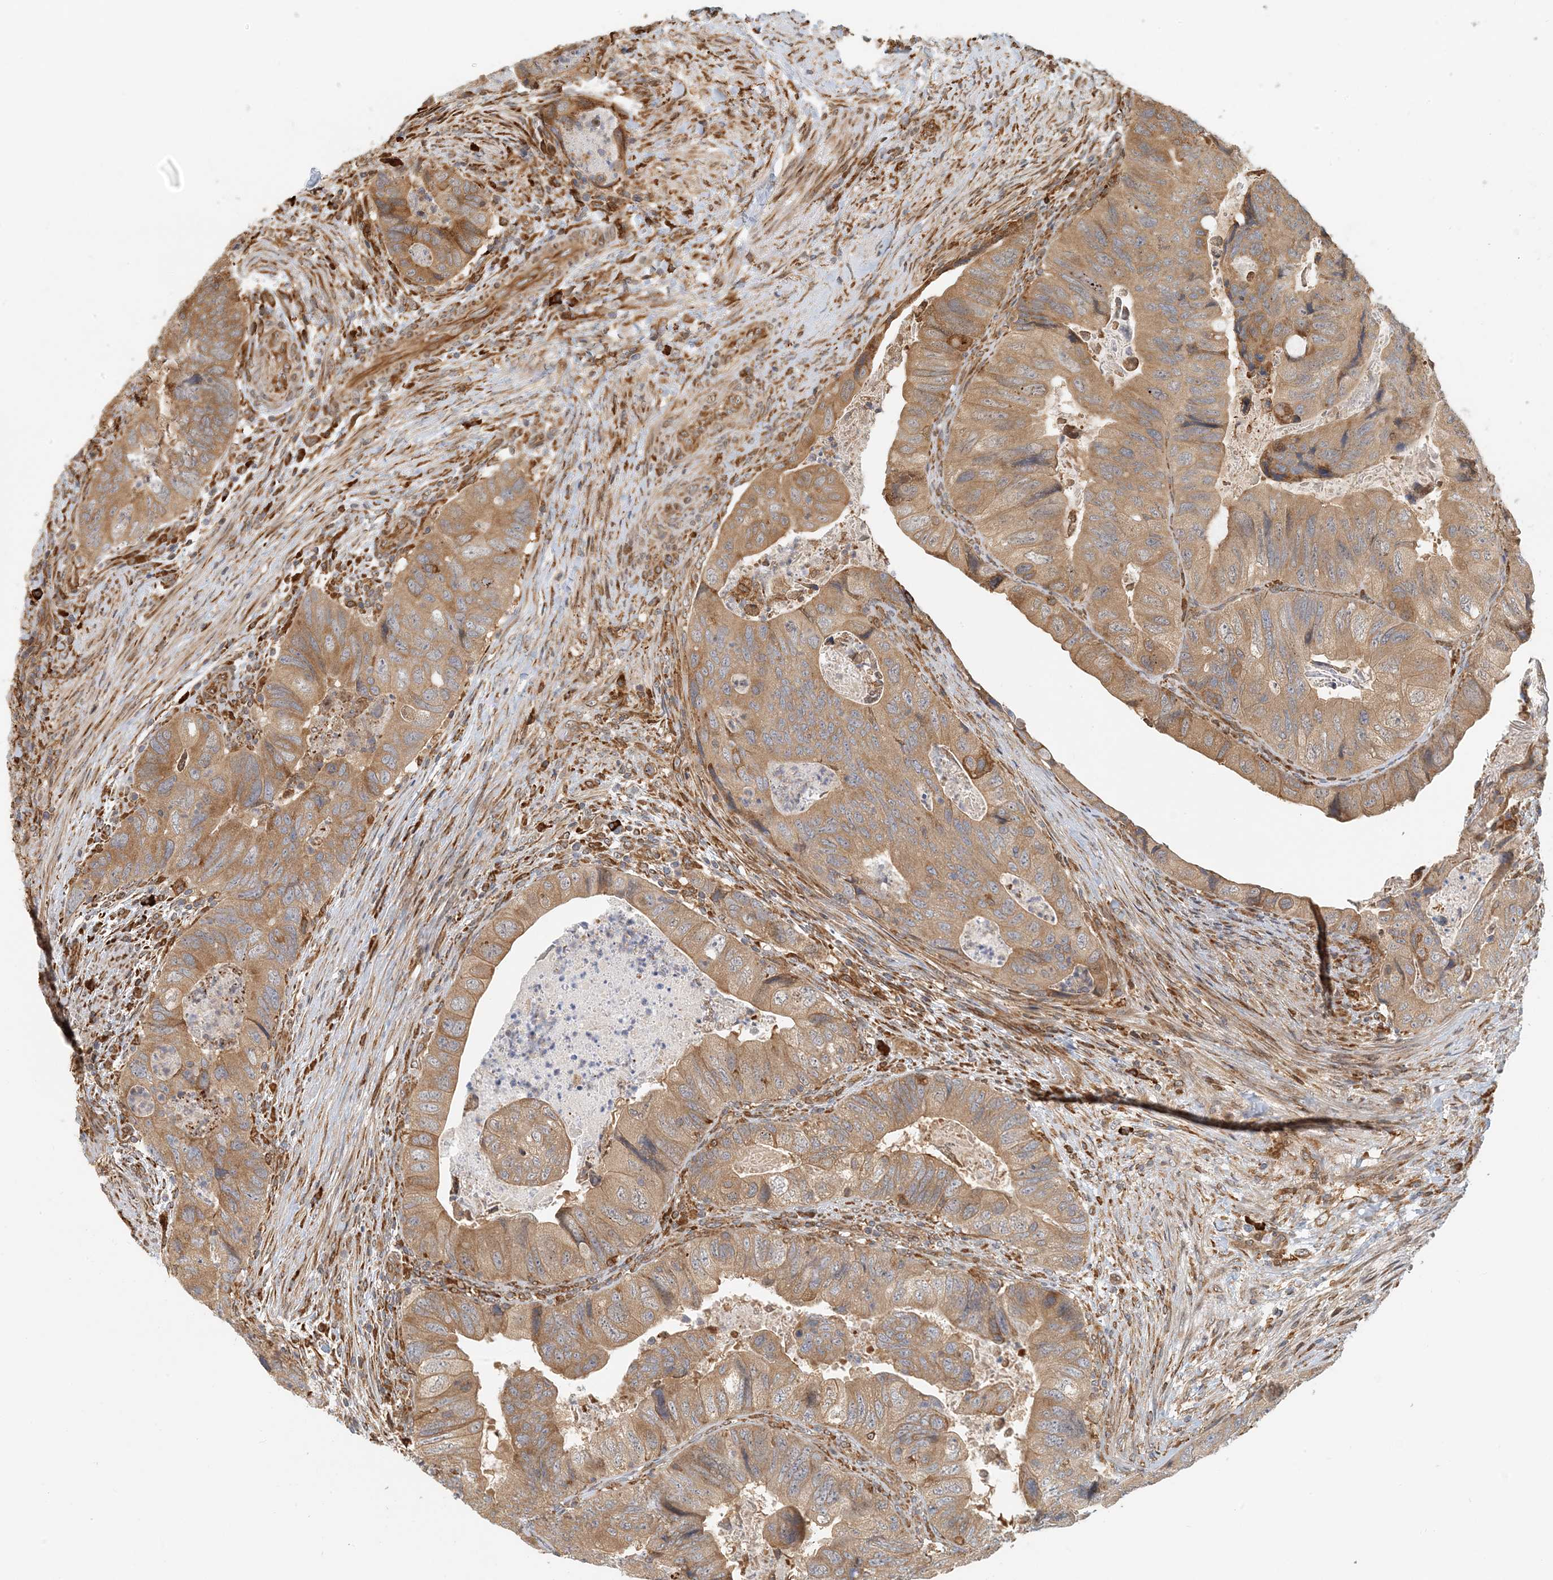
{"staining": {"intensity": "moderate", "quantity": ">75%", "location": "cytoplasmic/membranous"}, "tissue": "colorectal cancer", "cell_type": "Tumor cells", "image_type": "cancer", "snomed": [{"axis": "morphology", "description": "Adenocarcinoma, NOS"}, {"axis": "topography", "description": "Rectum"}], "caption": "Moderate cytoplasmic/membranous expression for a protein is appreciated in approximately >75% of tumor cells of adenocarcinoma (colorectal) using IHC.", "gene": "HNMT", "patient": {"sex": "male", "age": 63}}